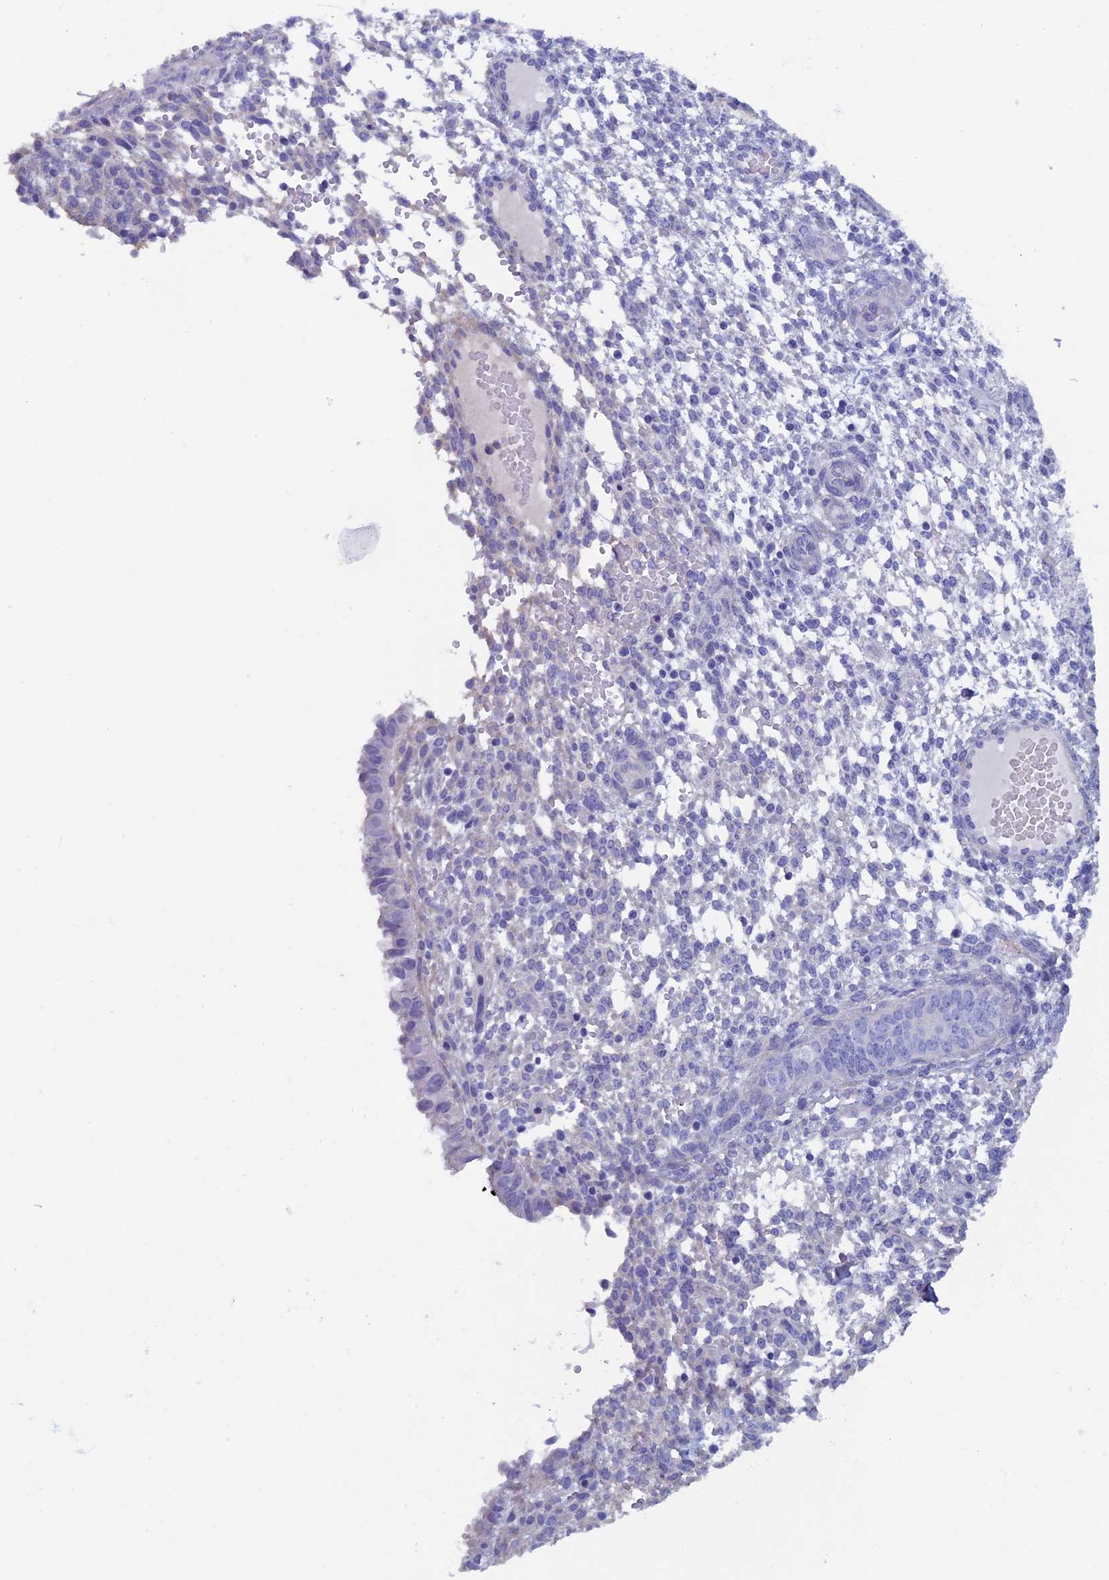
{"staining": {"intensity": "negative", "quantity": "none", "location": "none"}, "tissue": "endometrium", "cell_type": "Cells in endometrial stroma", "image_type": "normal", "snomed": [{"axis": "morphology", "description": "Normal tissue, NOS"}, {"axis": "topography", "description": "Endometrium"}], "caption": "Immunohistochemistry (IHC) micrograph of unremarkable endometrium stained for a protein (brown), which exhibits no expression in cells in endometrial stroma. The staining was performed using DAB (3,3'-diaminobenzidine) to visualize the protein expression in brown, while the nuclei were stained in blue with hematoxylin (Magnification: 20x).", "gene": "ADH7", "patient": {"sex": "female", "age": 49}}